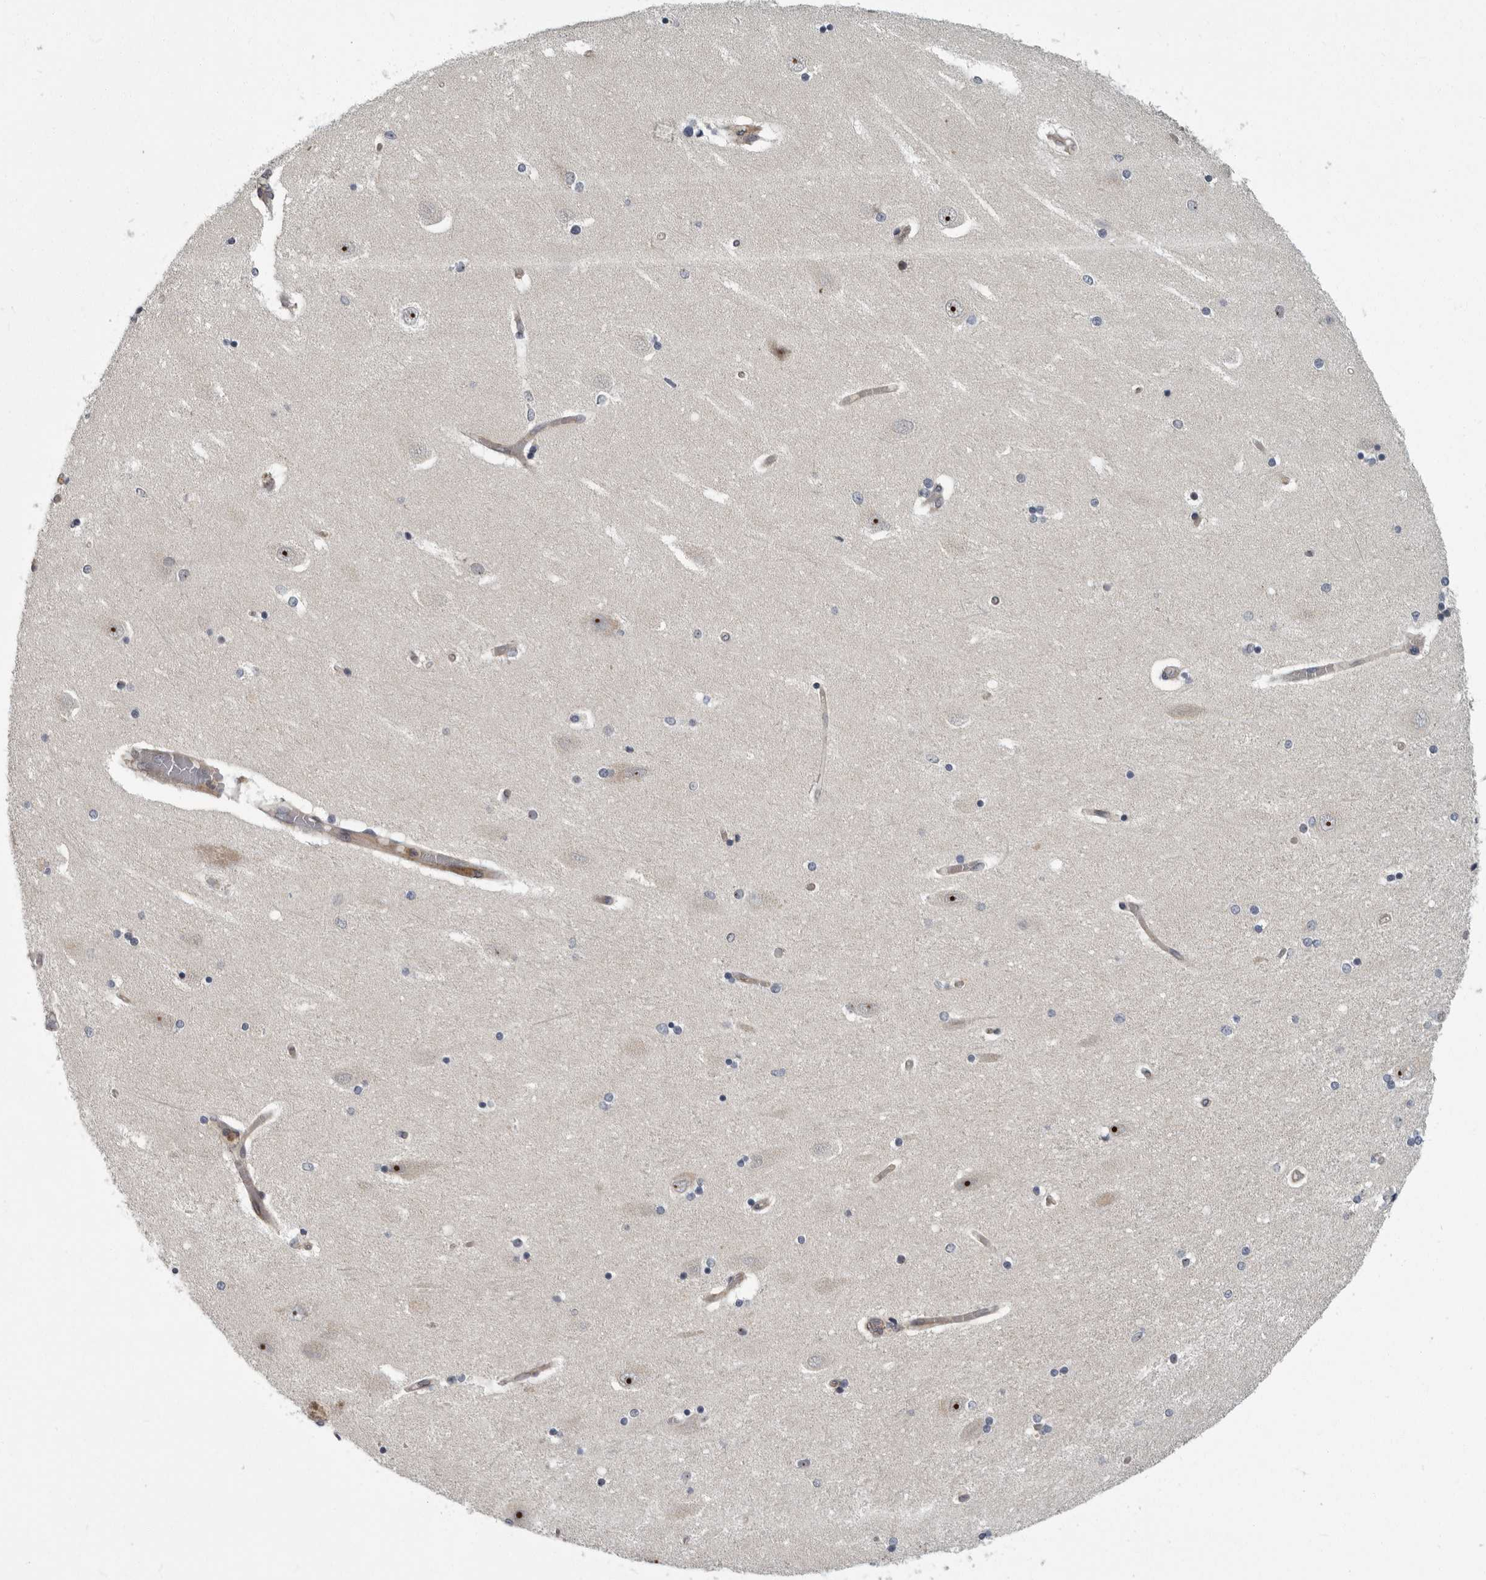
{"staining": {"intensity": "negative", "quantity": "none", "location": "none"}, "tissue": "hippocampus", "cell_type": "Glial cells", "image_type": "normal", "snomed": [{"axis": "morphology", "description": "Normal tissue, NOS"}, {"axis": "topography", "description": "Hippocampus"}], "caption": "The histopathology image exhibits no staining of glial cells in unremarkable hippocampus.", "gene": "PDCD11", "patient": {"sex": "female", "age": 54}}